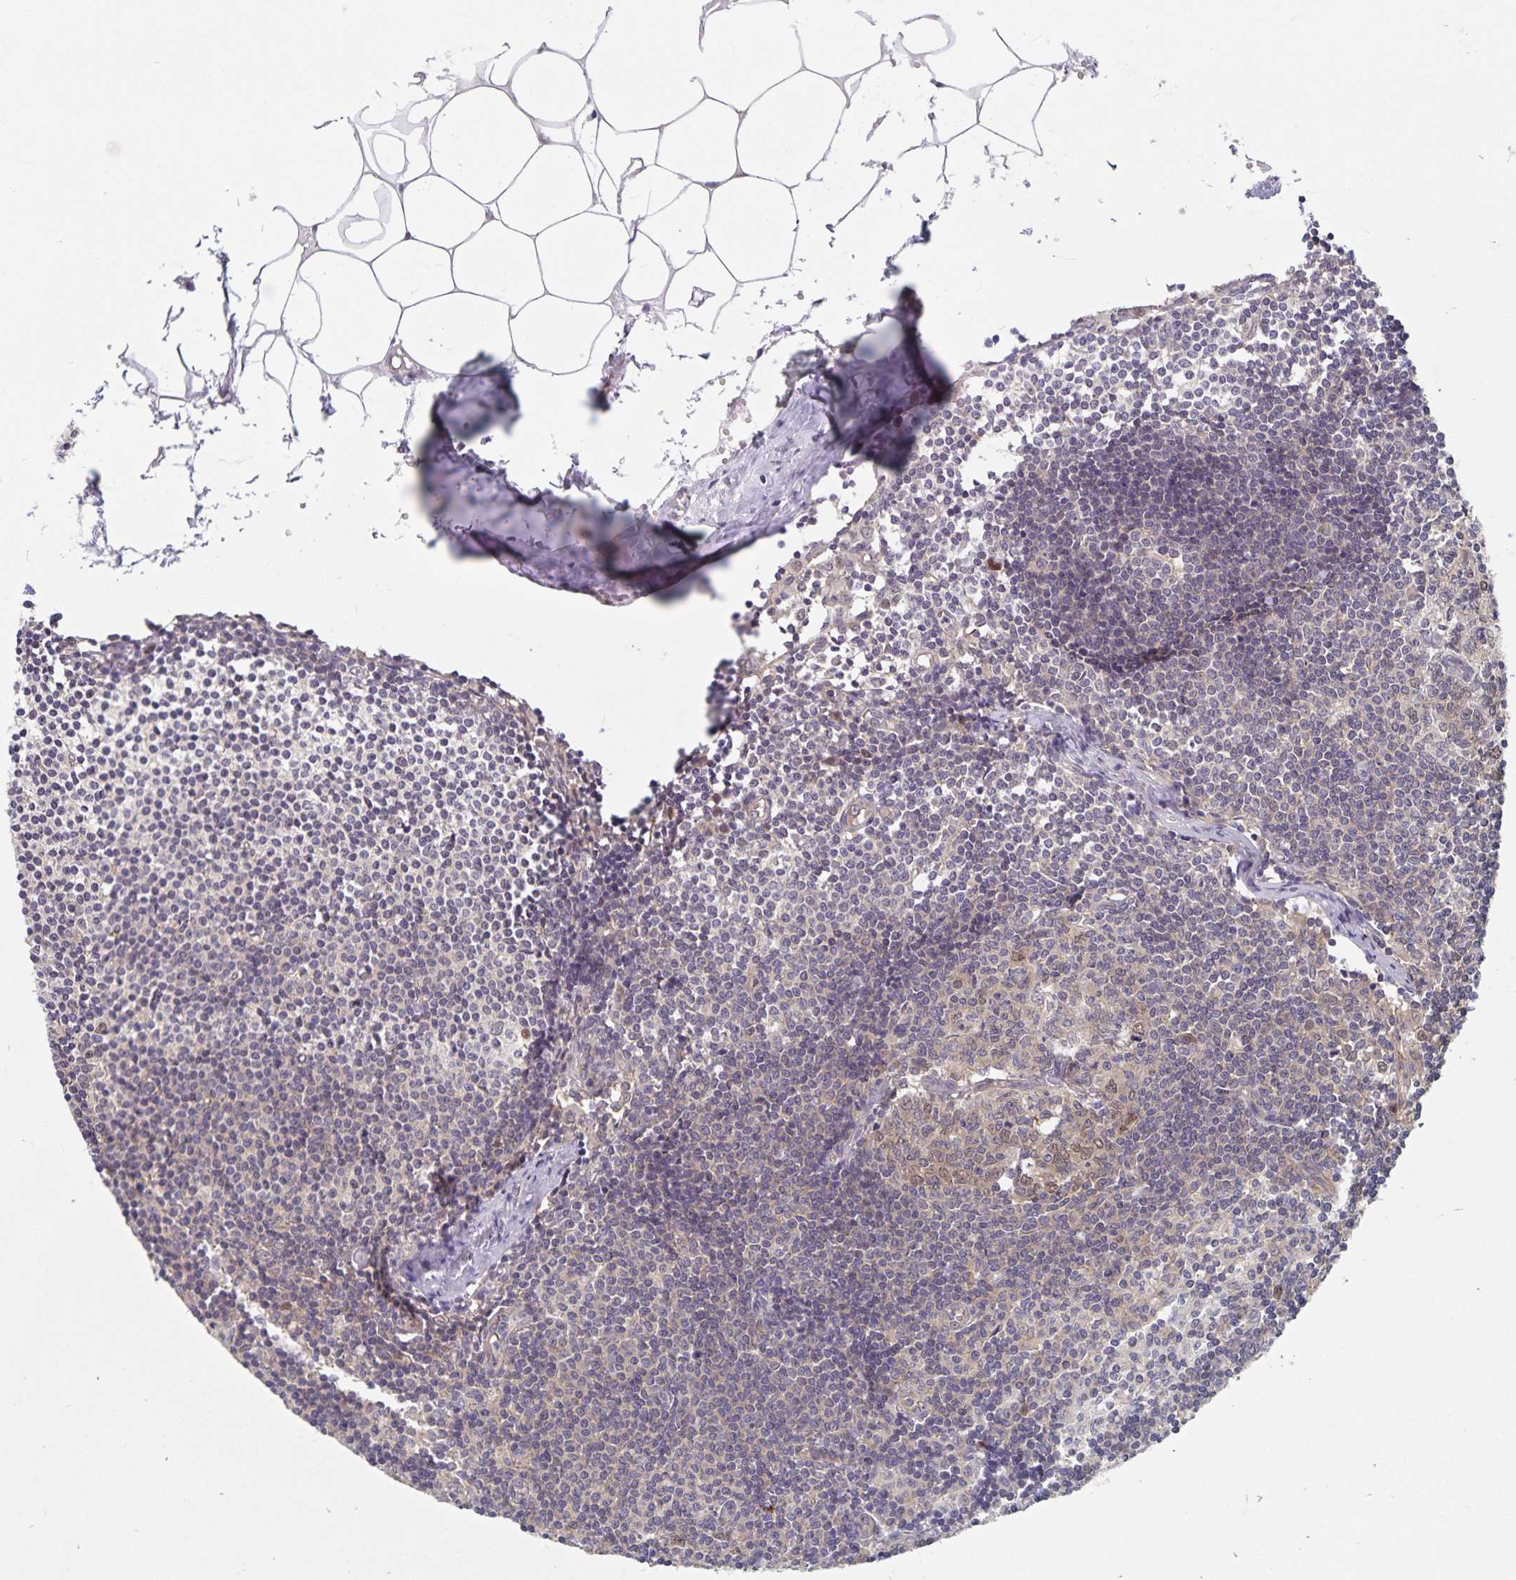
{"staining": {"intensity": "moderate", "quantity": "<25%", "location": "nuclear"}, "tissue": "lymph node", "cell_type": "Germinal center cells", "image_type": "normal", "snomed": [{"axis": "morphology", "description": "Normal tissue, NOS"}, {"axis": "topography", "description": "Lymph node"}], "caption": "A brown stain labels moderate nuclear positivity of a protein in germinal center cells of benign human lymph node. The staining was performed using DAB to visualize the protein expression in brown, while the nuclei were stained in blue with hematoxylin (Magnification: 20x).", "gene": "BAG6", "patient": {"sex": "female", "age": 69}}